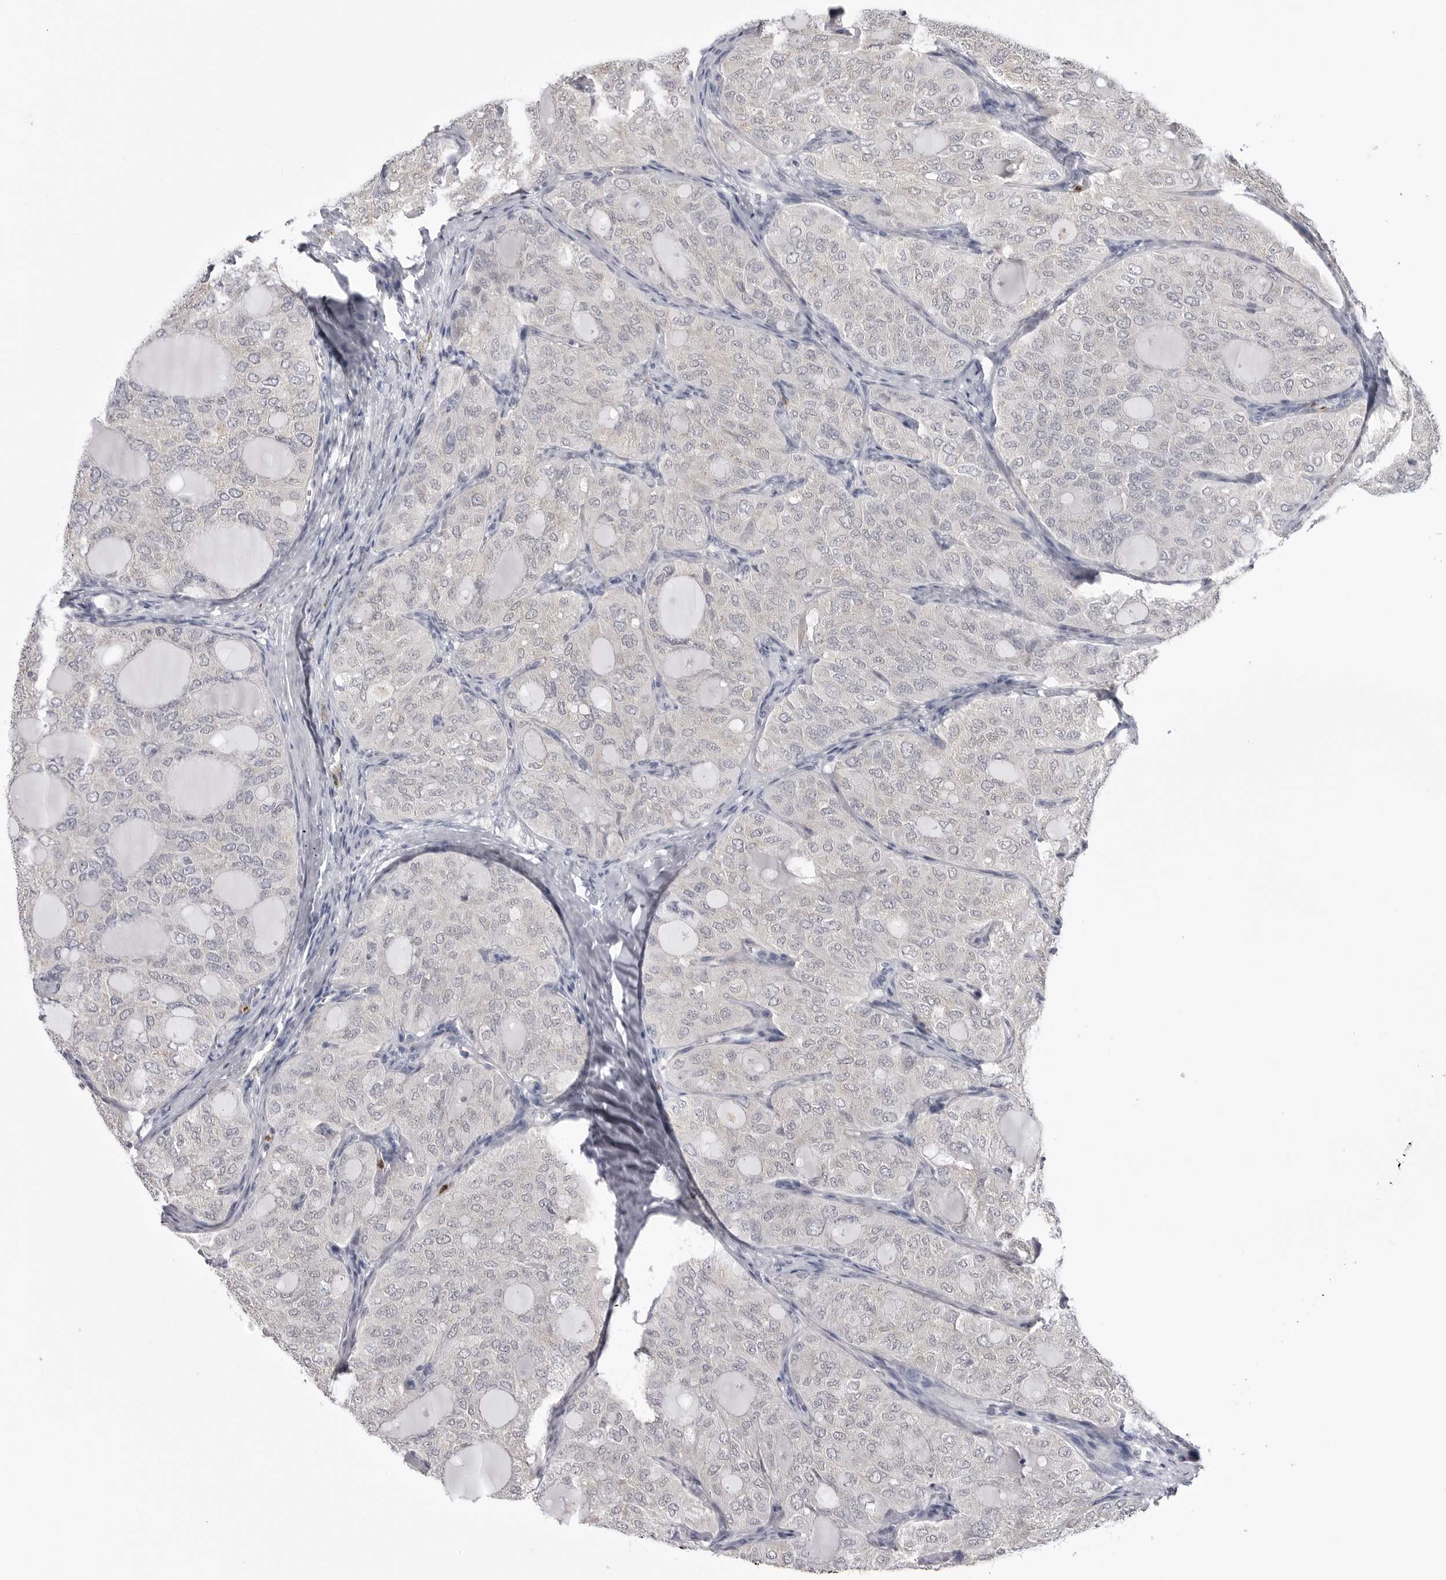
{"staining": {"intensity": "negative", "quantity": "none", "location": "none"}, "tissue": "thyroid cancer", "cell_type": "Tumor cells", "image_type": "cancer", "snomed": [{"axis": "morphology", "description": "Follicular adenoma carcinoma, NOS"}, {"axis": "topography", "description": "Thyroid gland"}], "caption": "Tumor cells are negative for protein expression in human follicular adenoma carcinoma (thyroid).", "gene": "STAP2", "patient": {"sex": "male", "age": 75}}